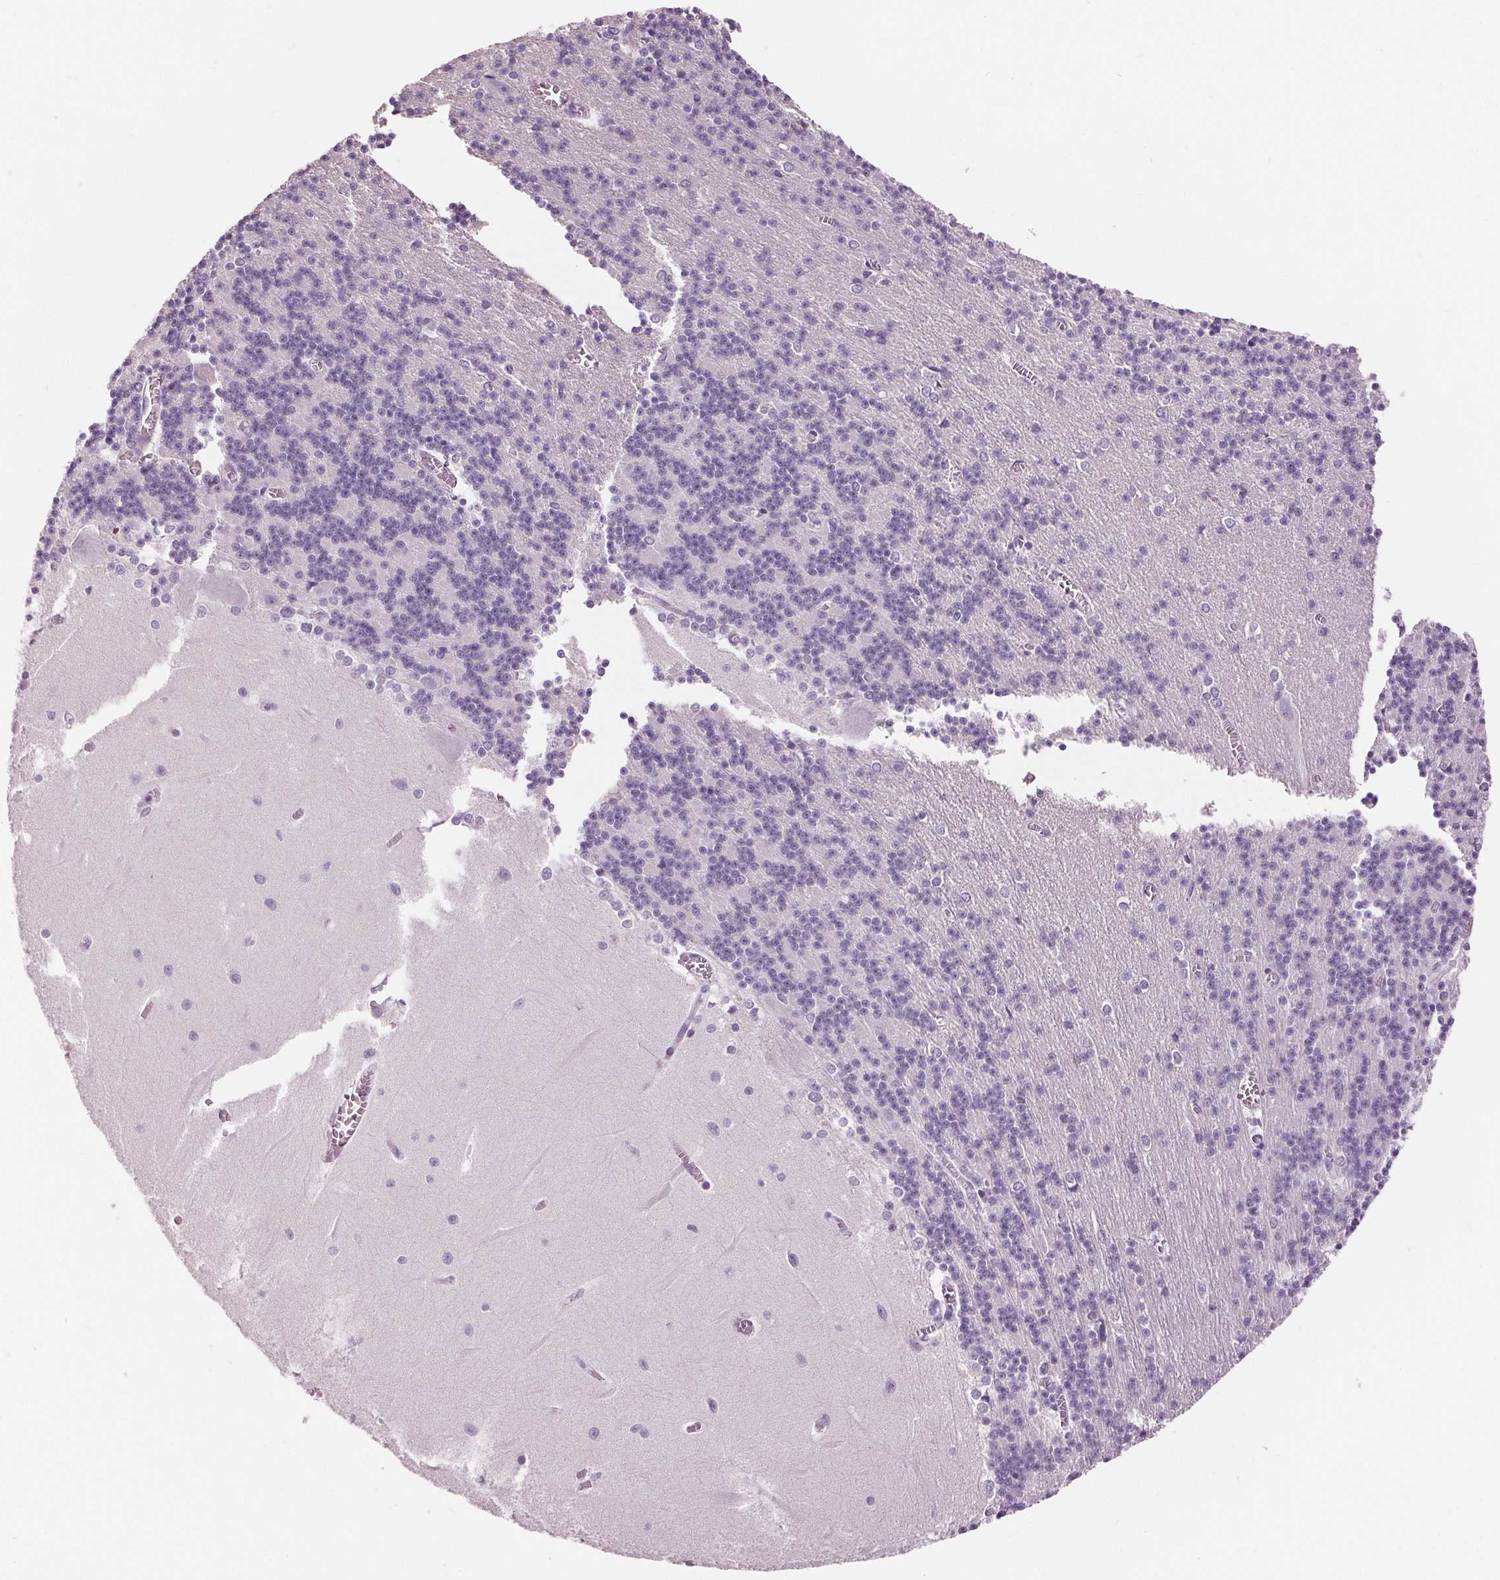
{"staining": {"intensity": "negative", "quantity": "none", "location": "none"}, "tissue": "cerebellum", "cell_type": "Cells in granular layer", "image_type": "normal", "snomed": [{"axis": "morphology", "description": "Normal tissue, NOS"}, {"axis": "topography", "description": "Cerebellum"}], "caption": "Immunohistochemistry image of normal human cerebellum stained for a protein (brown), which reveals no staining in cells in granular layer. Nuclei are stained in blue.", "gene": "MISP", "patient": {"sex": "male", "age": 37}}